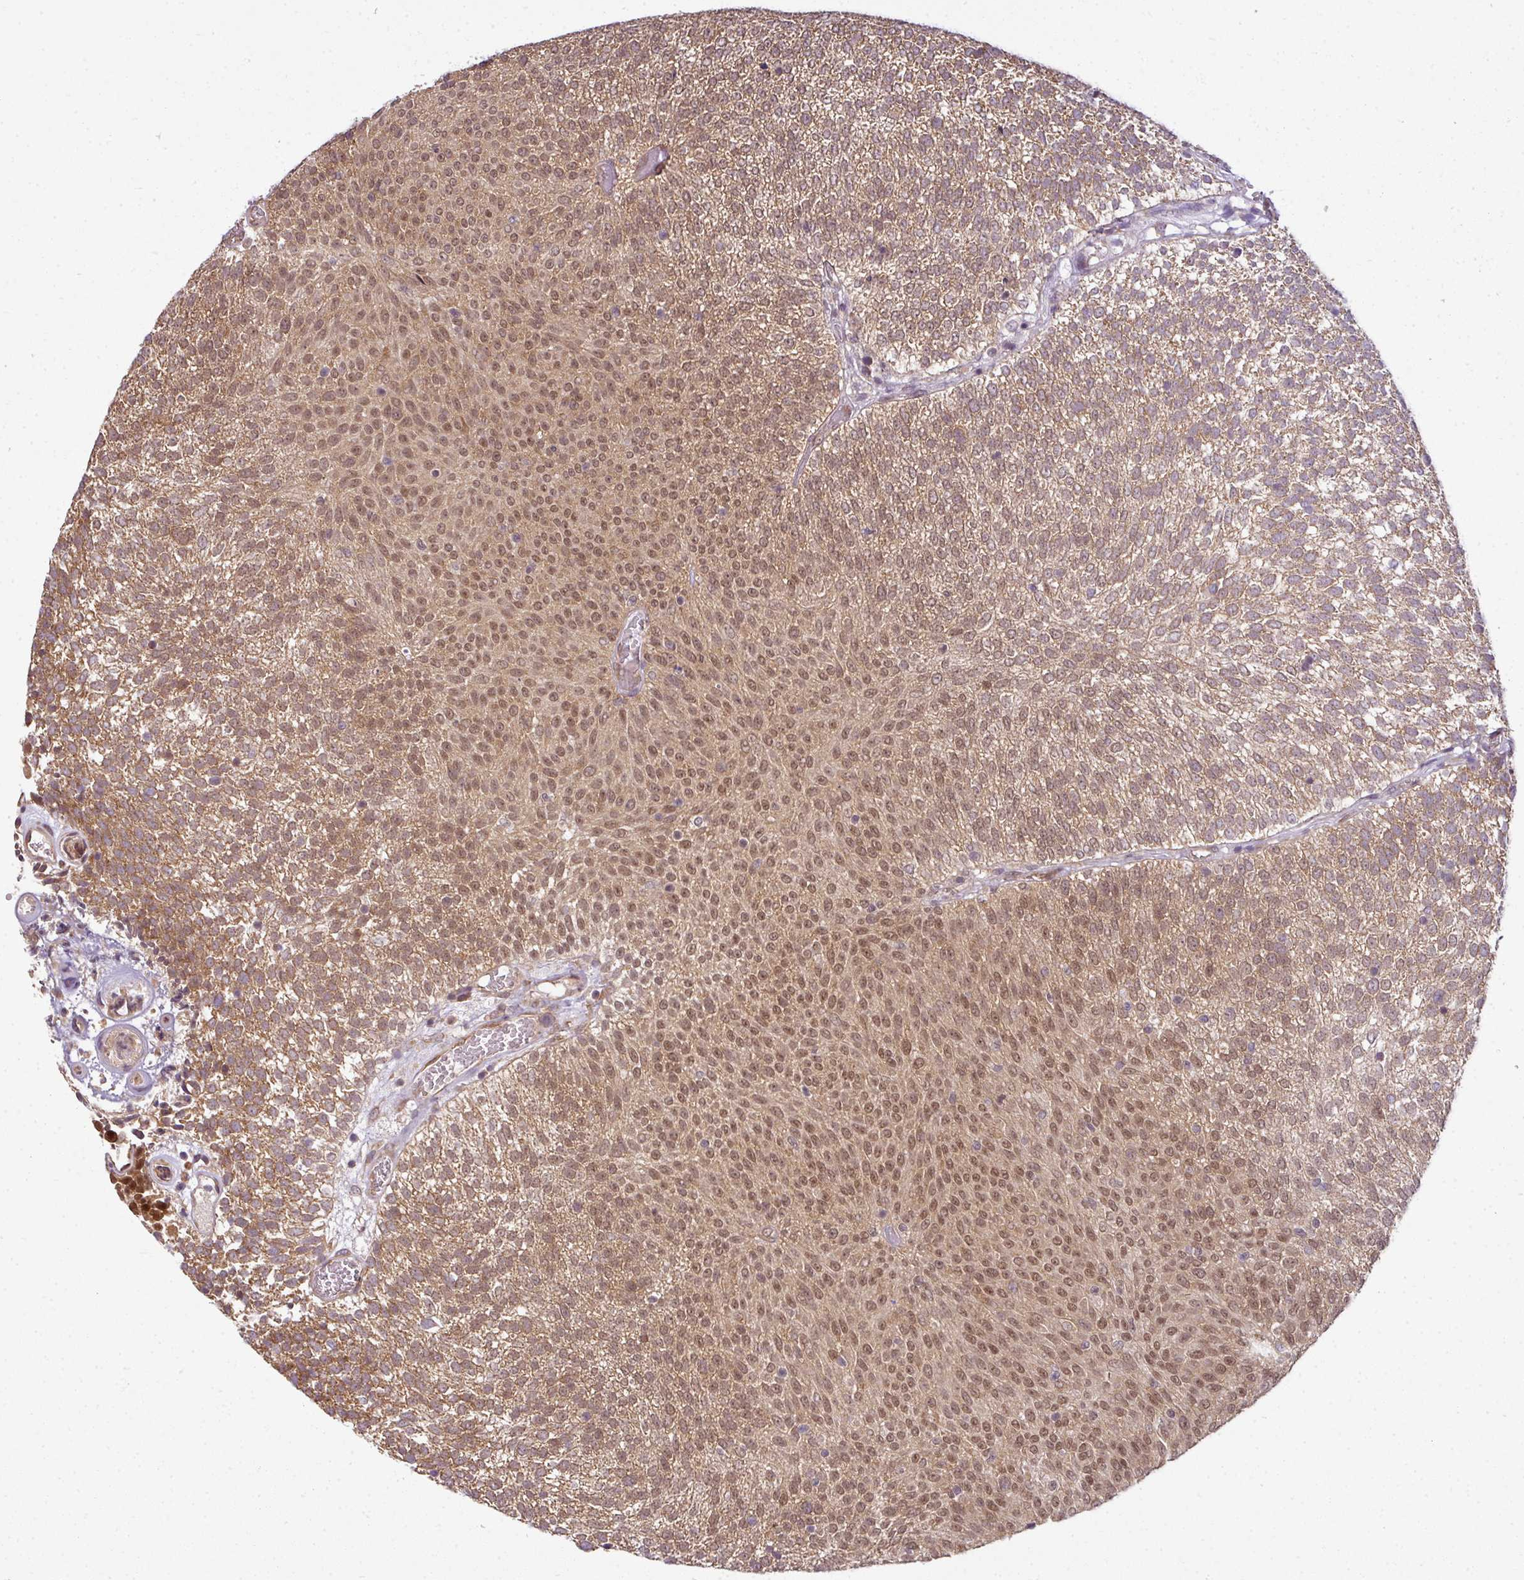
{"staining": {"intensity": "moderate", "quantity": ">75%", "location": "cytoplasmic/membranous,nuclear"}, "tissue": "urothelial cancer", "cell_type": "Tumor cells", "image_type": "cancer", "snomed": [{"axis": "morphology", "description": "Urothelial carcinoma, Low grade"}, {"axis": "topography", "description": "Urinary bladder"}], "caption": "Protein expression analysis of urothelial cancer shows moderate cytoplasmic/membranous and nuclear positivity in about >75% of tumor cells.", "gene": "RBM4B", "patient": {"sex": "female", "age": 79}}